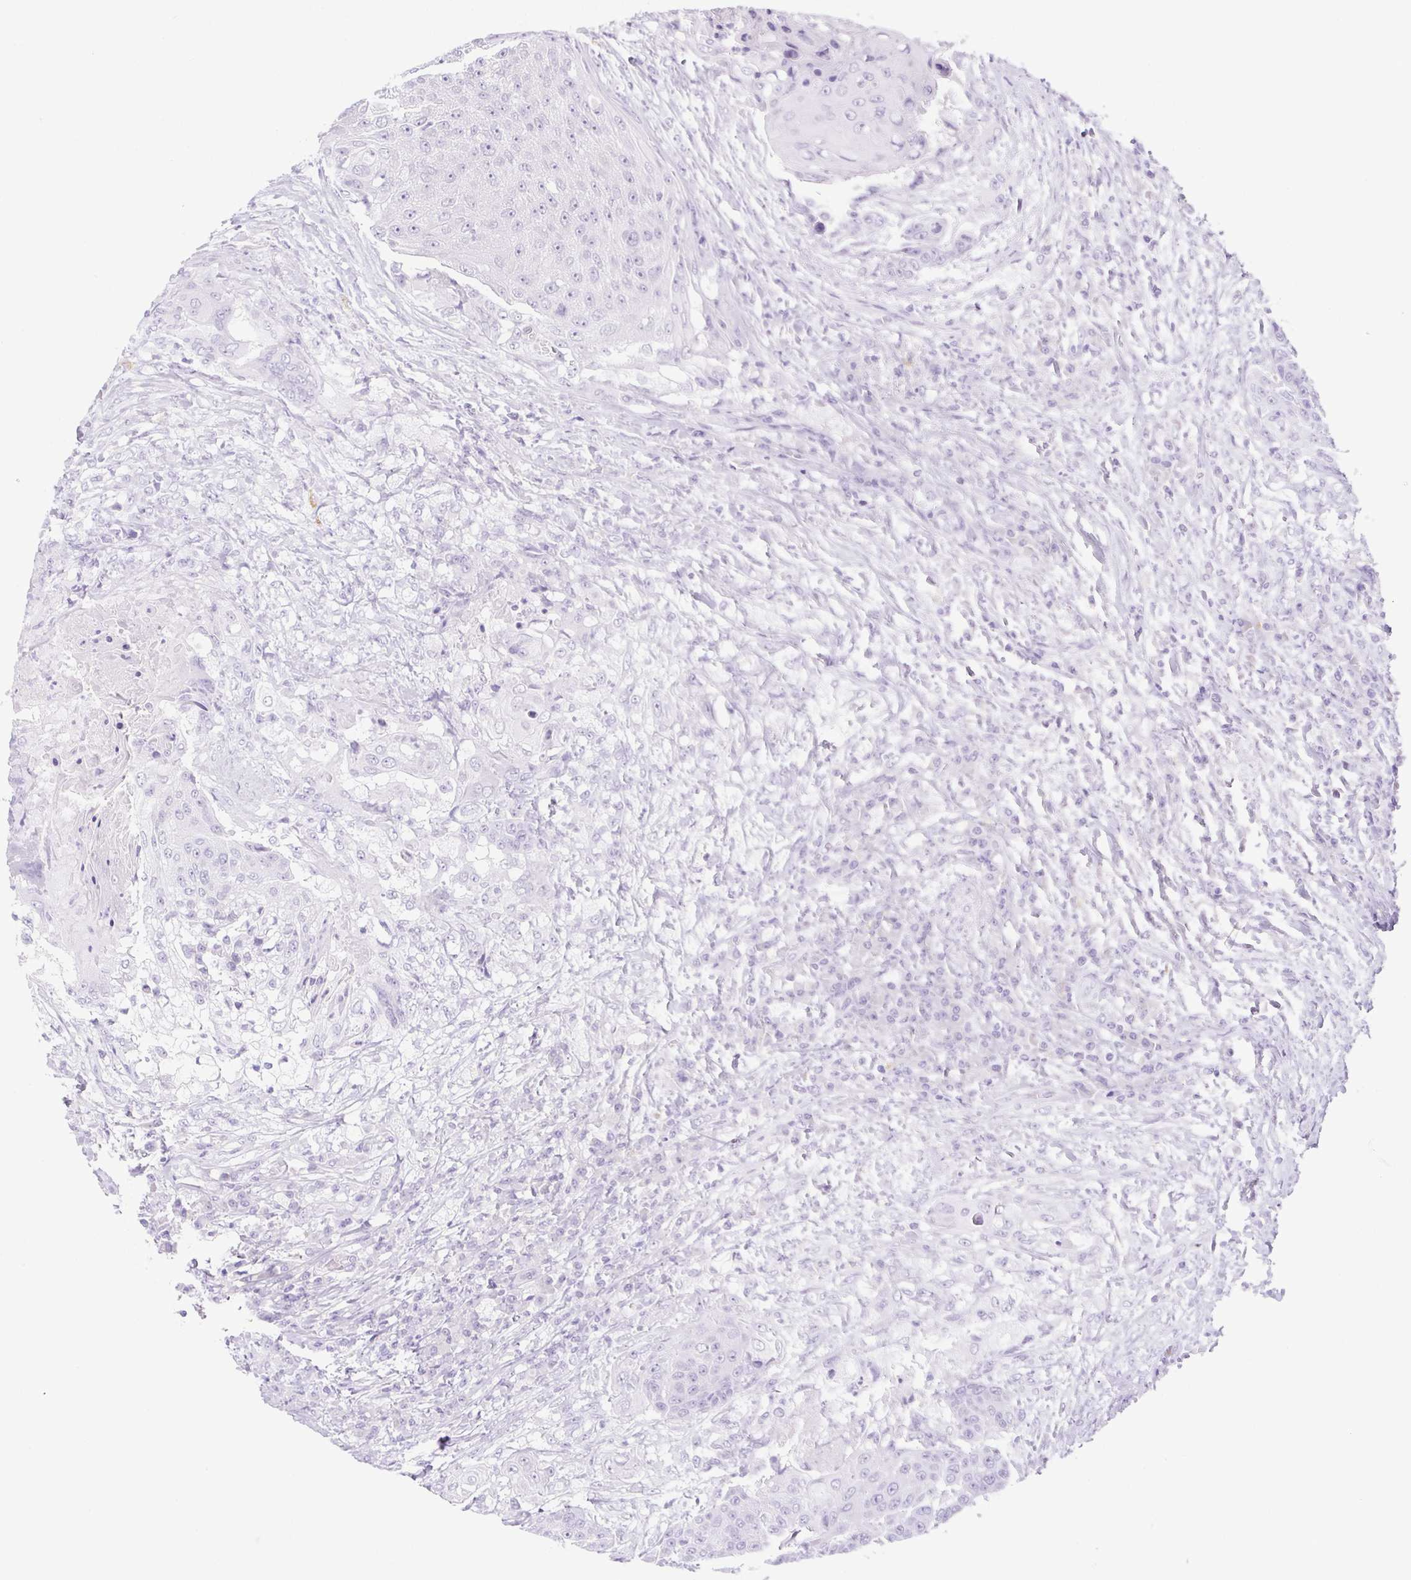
{"staining": {"intensity": "negative", "quantity": "none", "location": "none"}, "tissue": "urothelial cancer", "cell_type": "Tumor cells", "image_type": "cancer", "snomed": [{"axis": "morphology", "description": "Urothelial carcinoma, High grade"}, {"axis": "topography", "description": "Urinary bladder"}], "caption": "The image displays no significant staining in tumor cells of urothelial cancer. The staining was performed using DAB to visualize the protein expression in brown, while the nuclei were stained in blue with hematoxylin (Magnification: 20x).", "gene": "PAPPA2", "patient": {"sex": "female", "age": 63}}